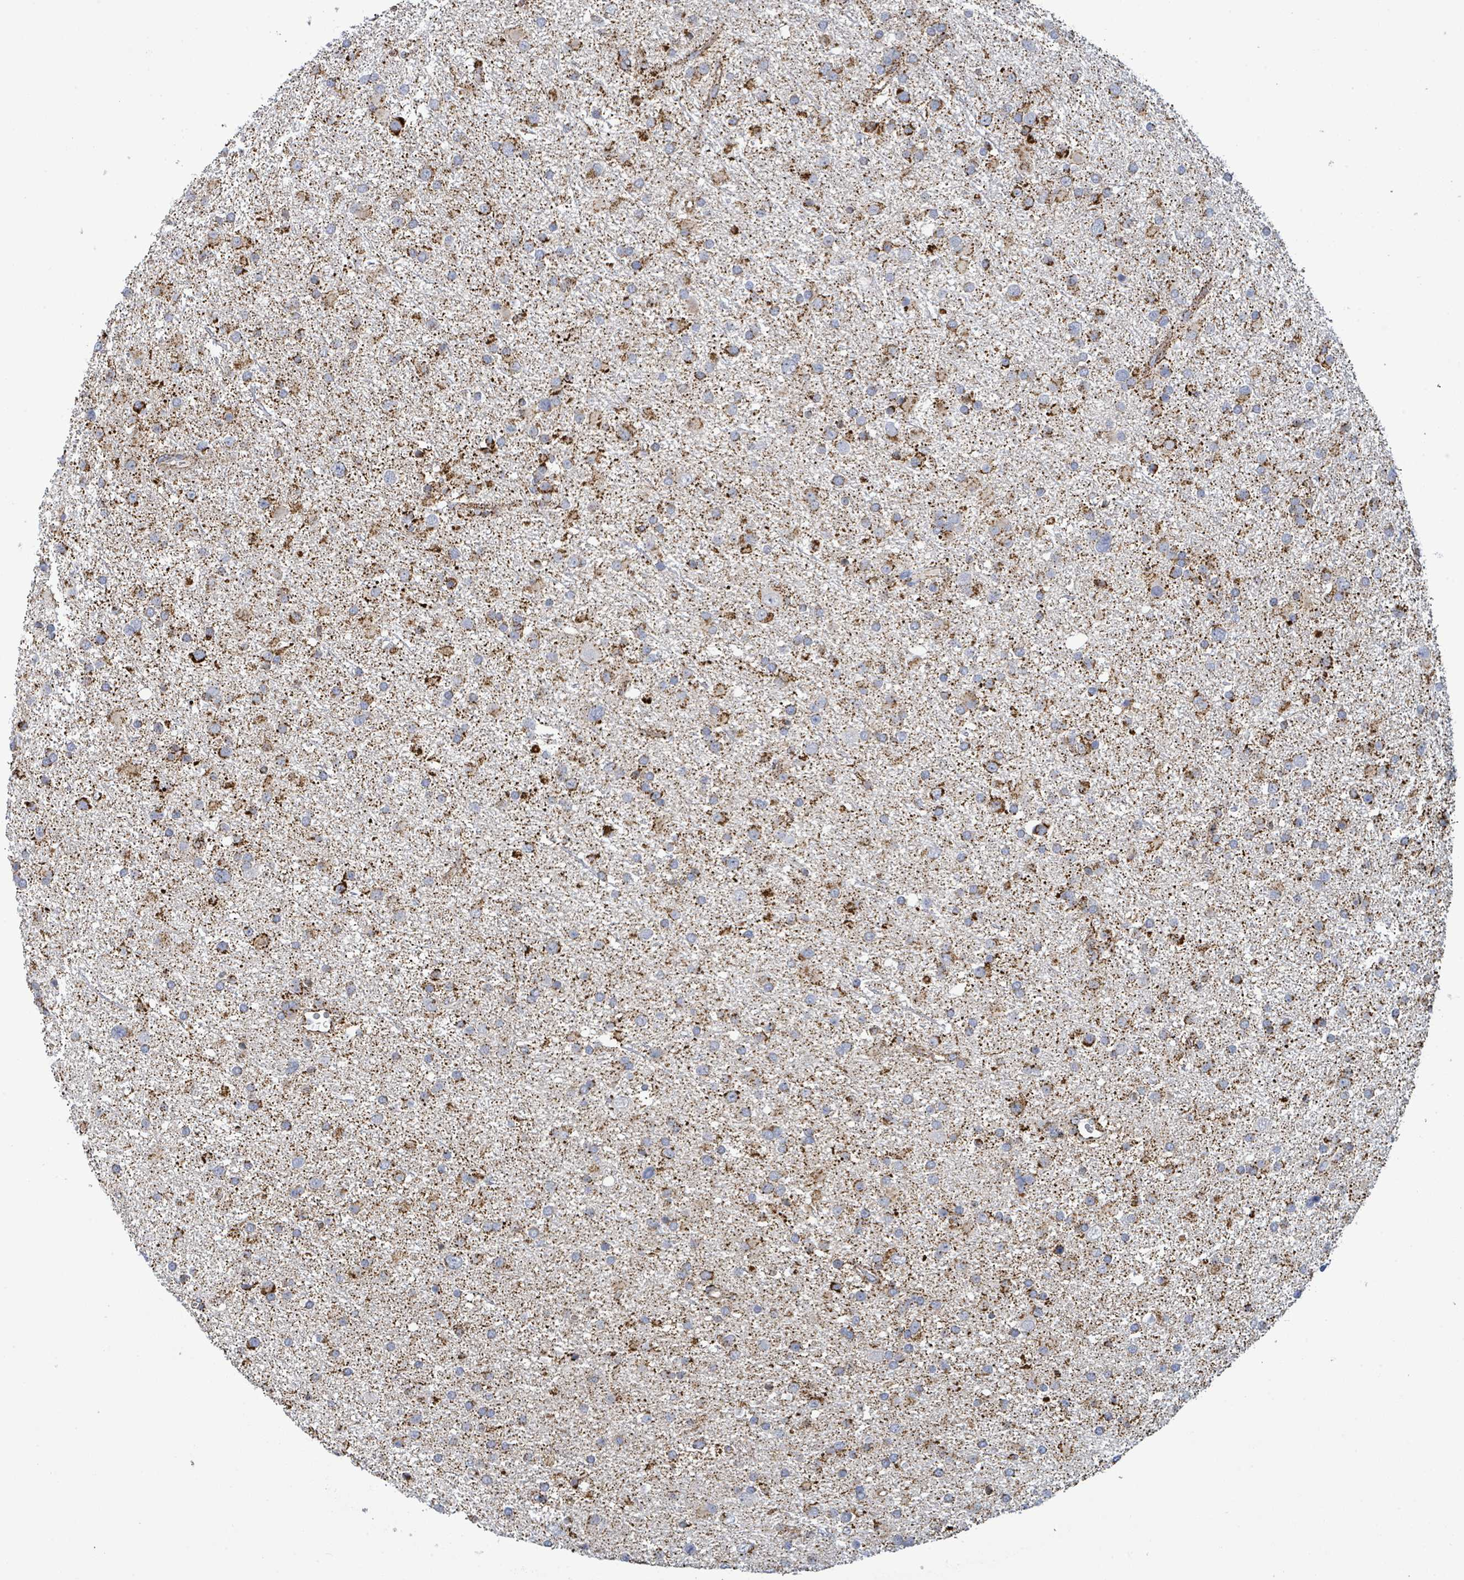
{"staining": {"intensity": "strong", "quantity": "25%-75%", "location": "cytoplasmic/membranous"}, "tissue": "glioma", "cell_type": "Tumor cells", "image_type": "cancer", "snomed": [{"axis": "morphology", "description": "Glioma, malignant, Low grade"}, {"axis": "topography", "description": "Brain"}], "caption": "IHC histopathology image of neoplastic tissue: human malignant glioma (low-grade) stained using immunohistochemistry (IHC) demonstrates high levels of strong protein expression localized specifically in the cytoplasmic/membranous of tumor cells, appearing as a cytoplasmic/membranous brown color.", "gene": "SUCLG2", "patient": {"sex": "female", "age": 32}}